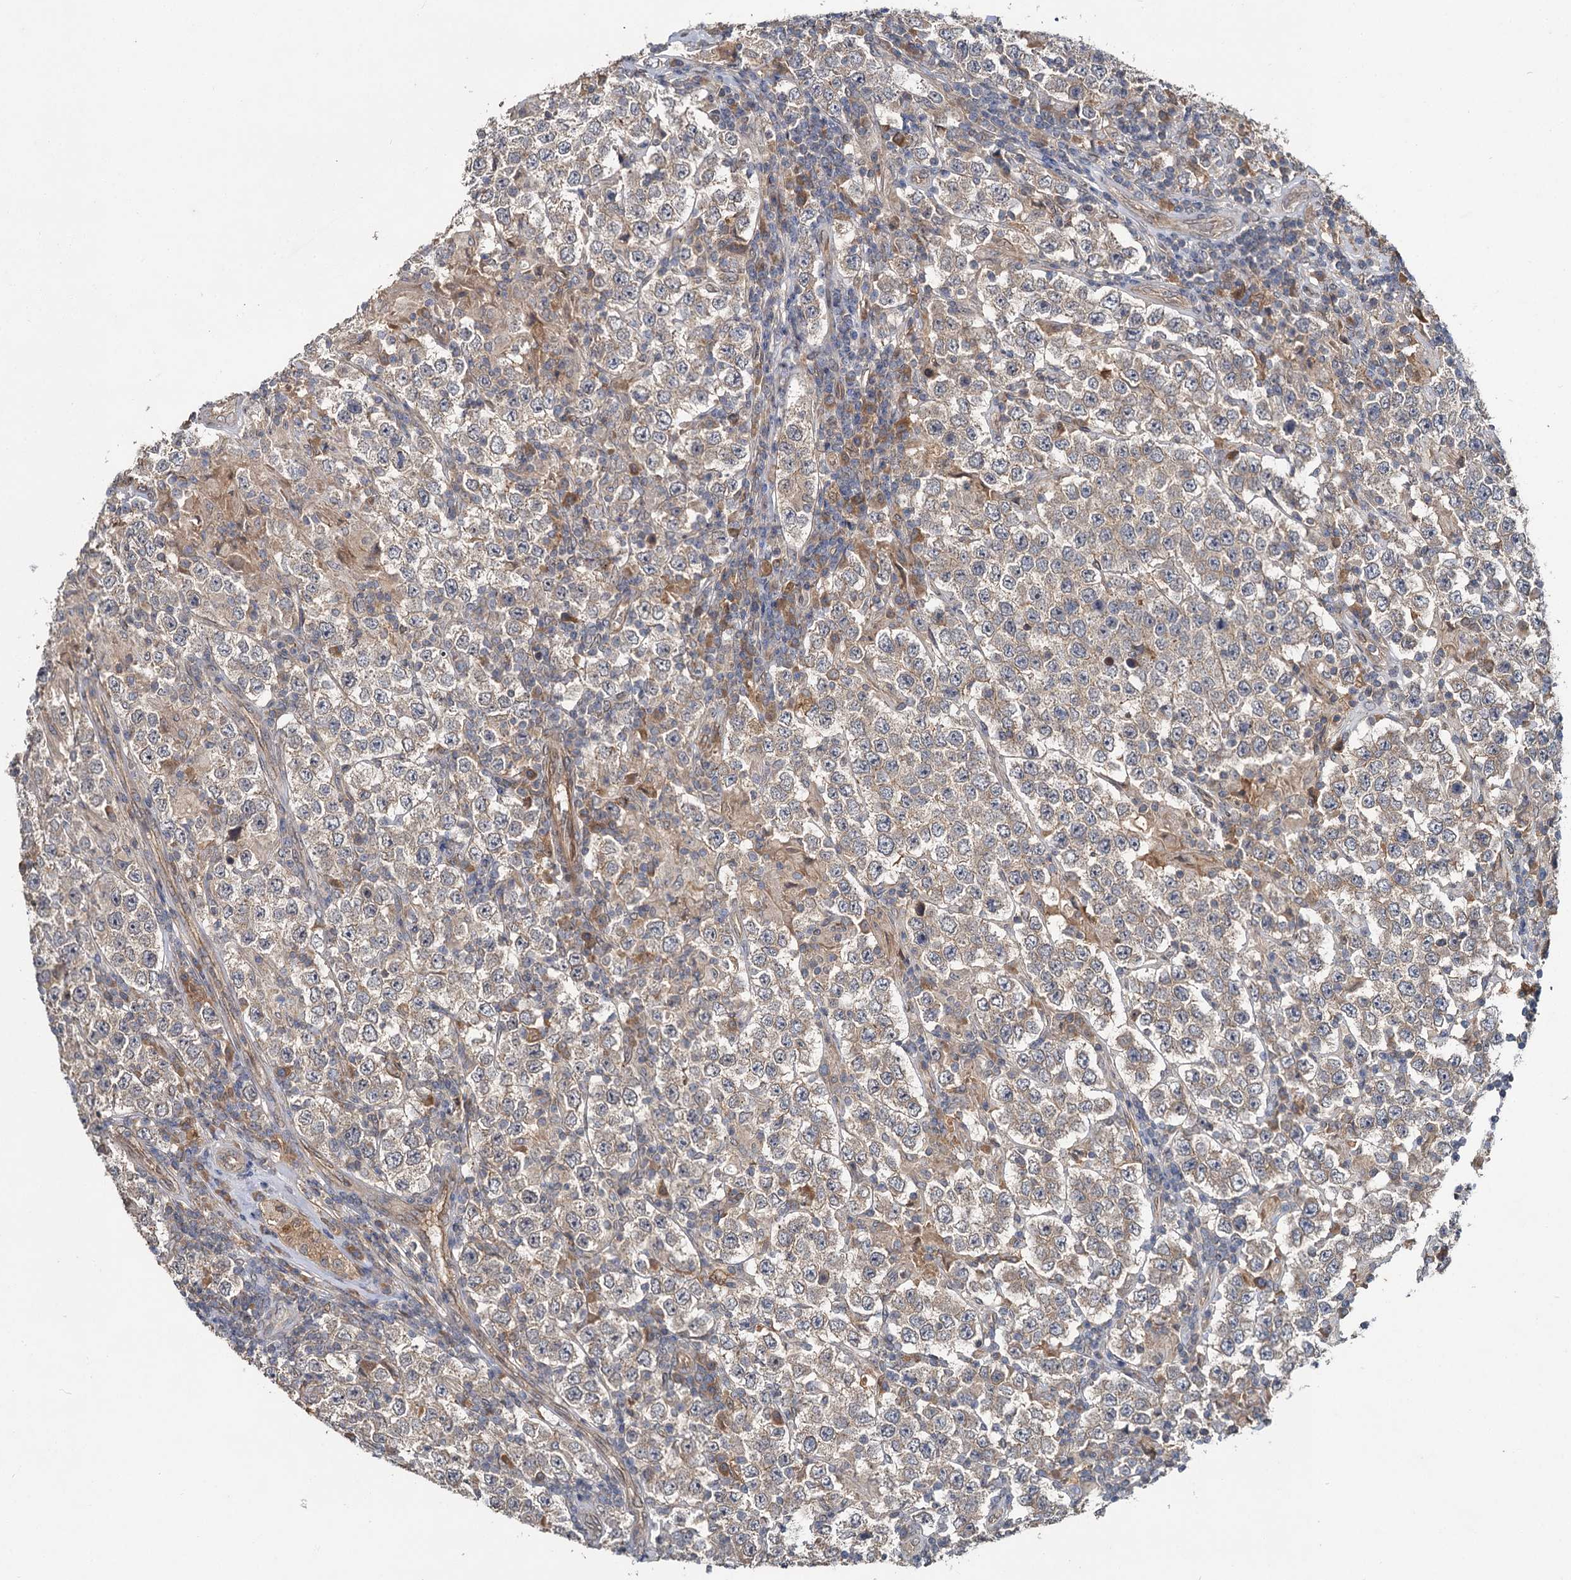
{"staining": {"intensity": "weak", "quantity": ">75%", "location": "cytoplasmic/membranous"}, "tissue": "testis cancer", "cell_type": "Tumor cells", "image_type": "cancer", "snomed": [{"axis": "morphology", "description": "Normal tissue, NOS"}, {"axis": "morphology", "description": "Urothelial carcinoma, High grade"}, {"axis": "morphology", "description": "Seminoma, NOS"}, {"axis": "morphology", "description": "Carcinoma, Embryonal, NOS"}, {"axis": "topography", "description": "Urinary bladder"}, {"axis": "topography", "description": "Testis"}], "caption": "A photomicrograph showing weak cytoplasmic/membranous expression in about >75% of tumor cells in testis cancer (high-grade urothelial carcinoma), as visualized by brown immunohistochemical staining.", "gene": "ZNF324", "patient": {"sex": "male", "age": 41}}